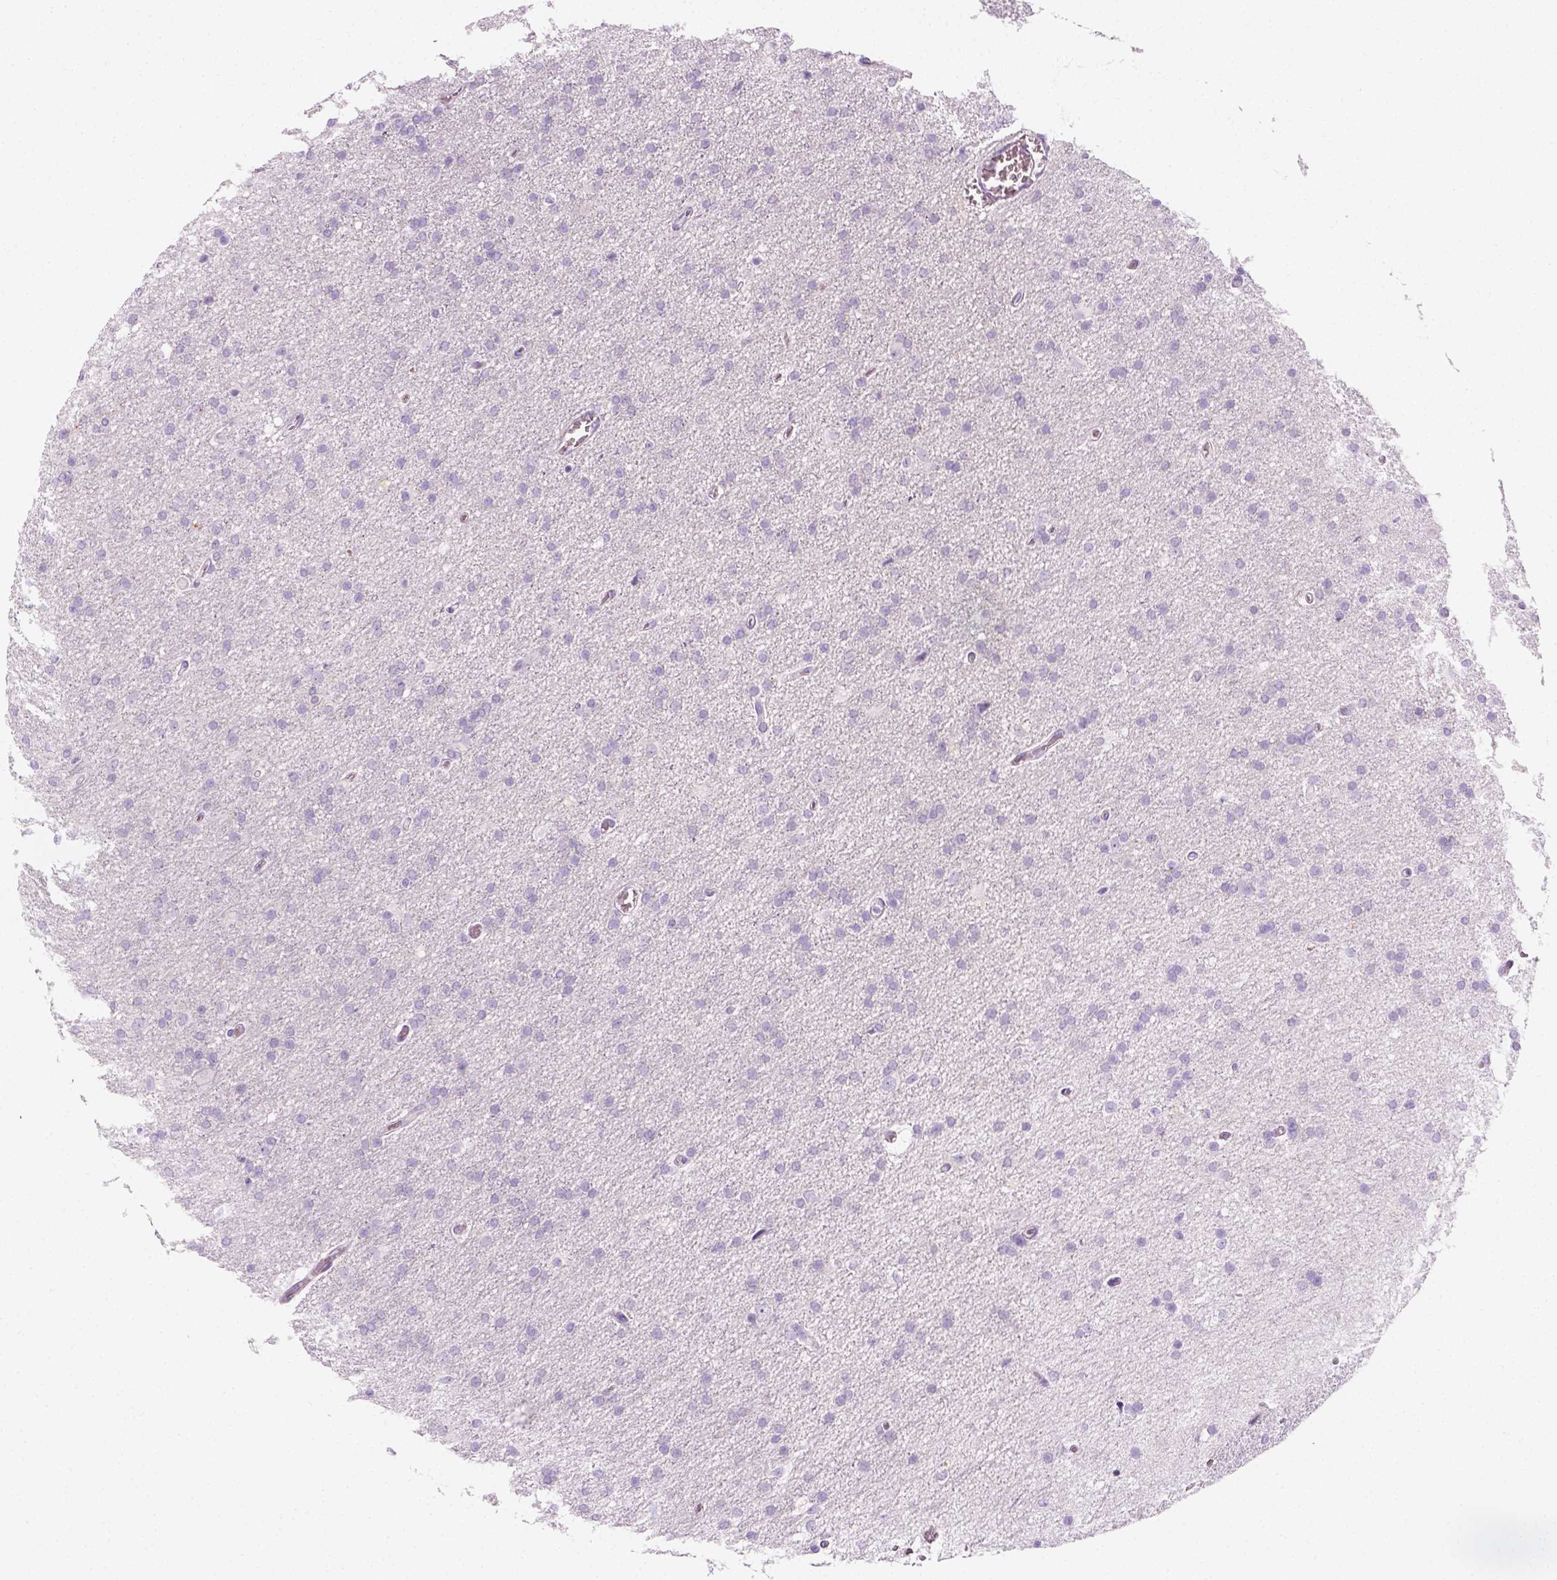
{"staining": {"intensity": "negative", "quantity": "none", "location": "none"}, "tissue": "glioma", "cell_type": "Tumor cells", "image_type": "cancer", "snomed": [{"axis": "morphology", "description": "Glioma, malignant, High grade"}, {"axis": "topography", "description": "Cerebral cortex"}], "caption": "This is an IHC photomicrograph of human glioma. There is no staining in tumor cells.", "gene": "AQP3", "patient": {"sex": "male", "age": 70}}